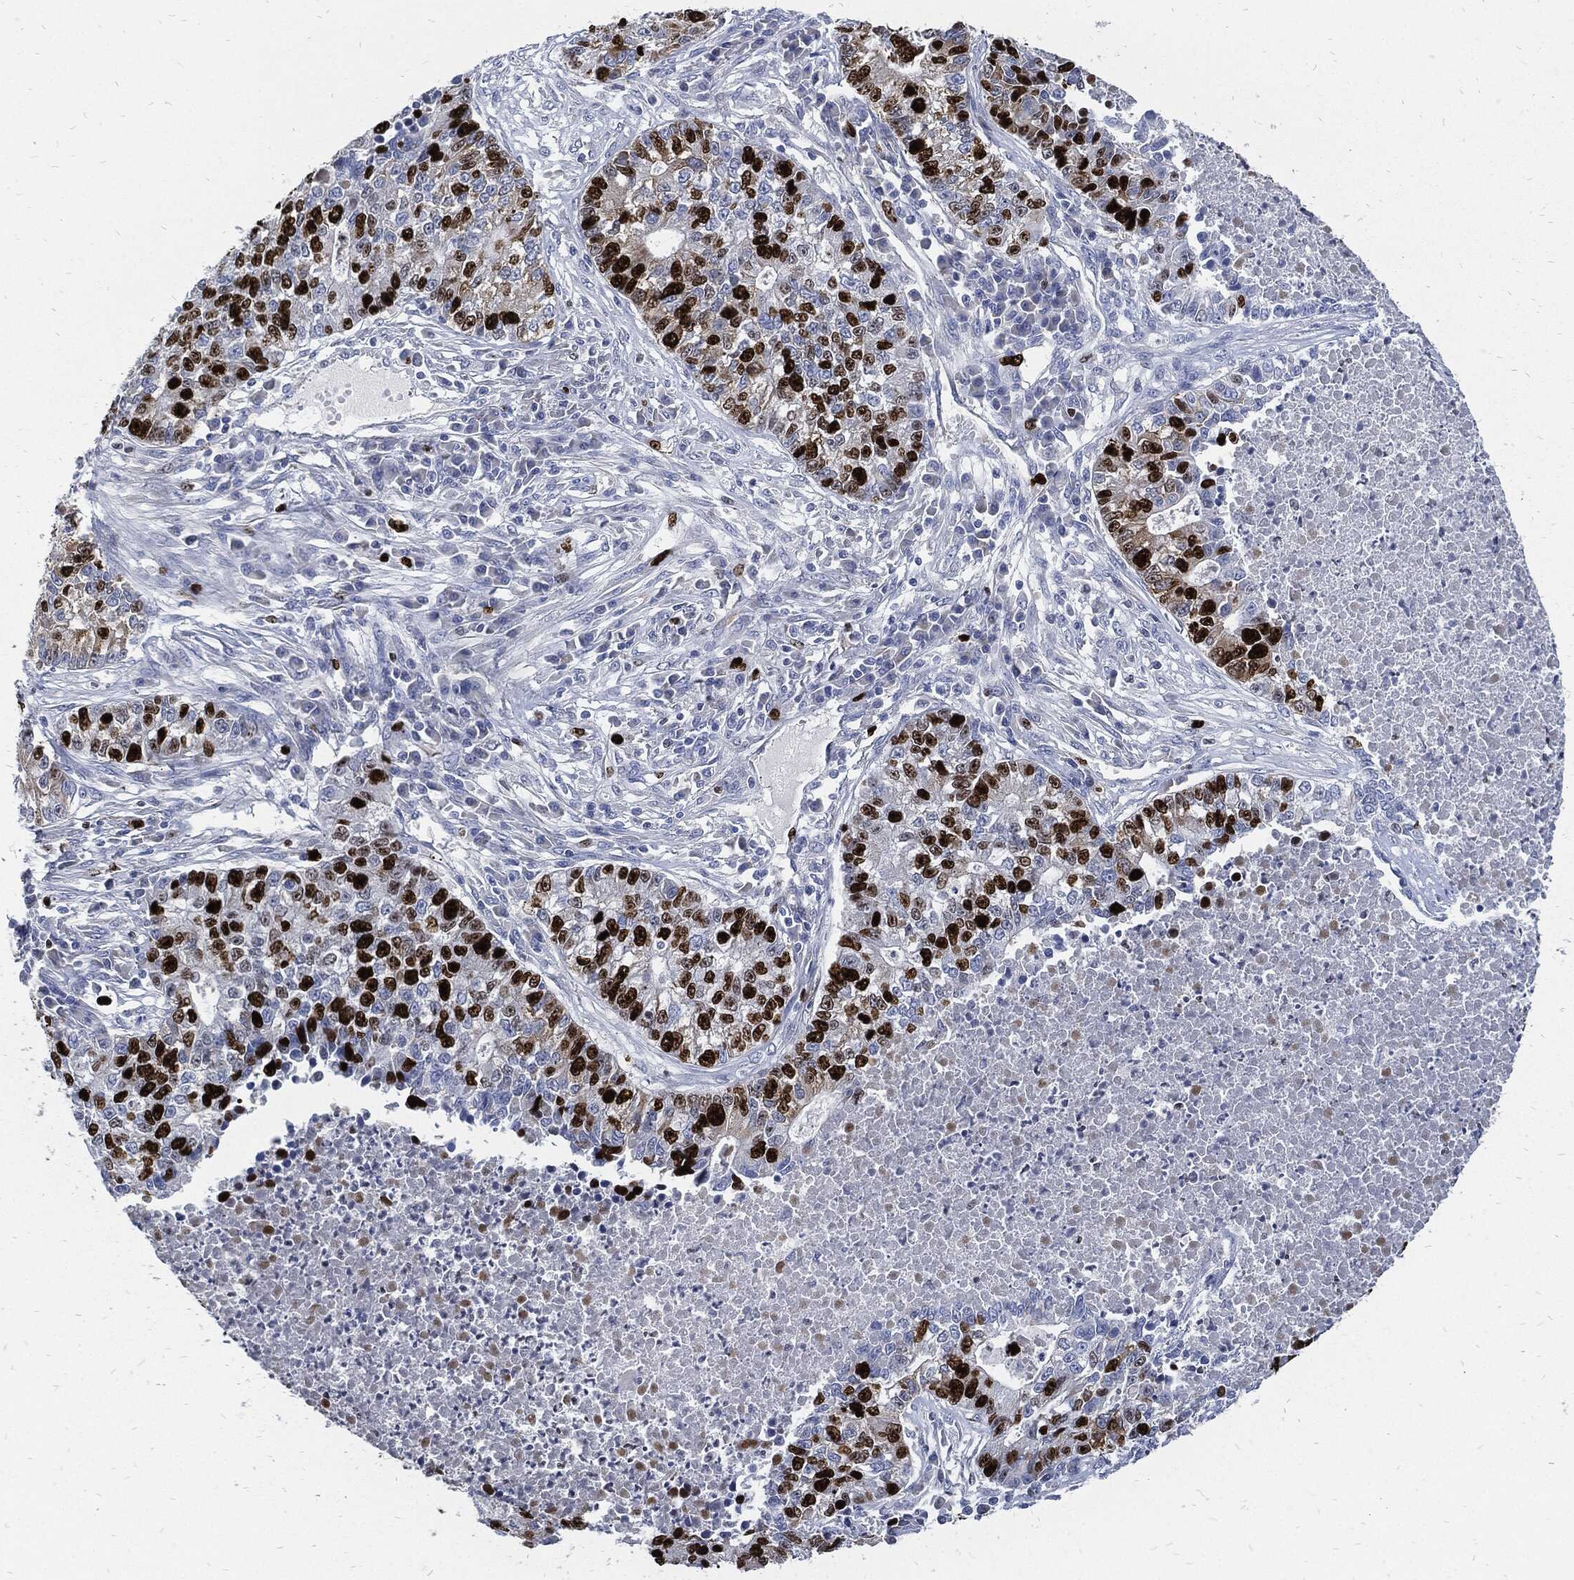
{"staining": {"intensity": "strong", "quantity": ">75%", "location": "nuclear"}, "tissue": "lung cancer", "cell_type": "Tumor cells", "image_type": "cancer", "snomed": [{"axis": "morphology", "description": "Adenocarcinoma, NOS"}, {"axis": "topography", "description": "Lung"}], "caption": "Adenocarcinoma (lung) stained with DAB immunohistochemistry shows high levels of strong nuclear expression in approximately >75% of tumor cells. (Stains: DAB (3,3'-diaminobenzidine) in brown, nuclei in blue, Microscopy: brightfield microscopy at high magnification).", "gene": "MKI67", "patient": {"sex": "male", "age": 57}}